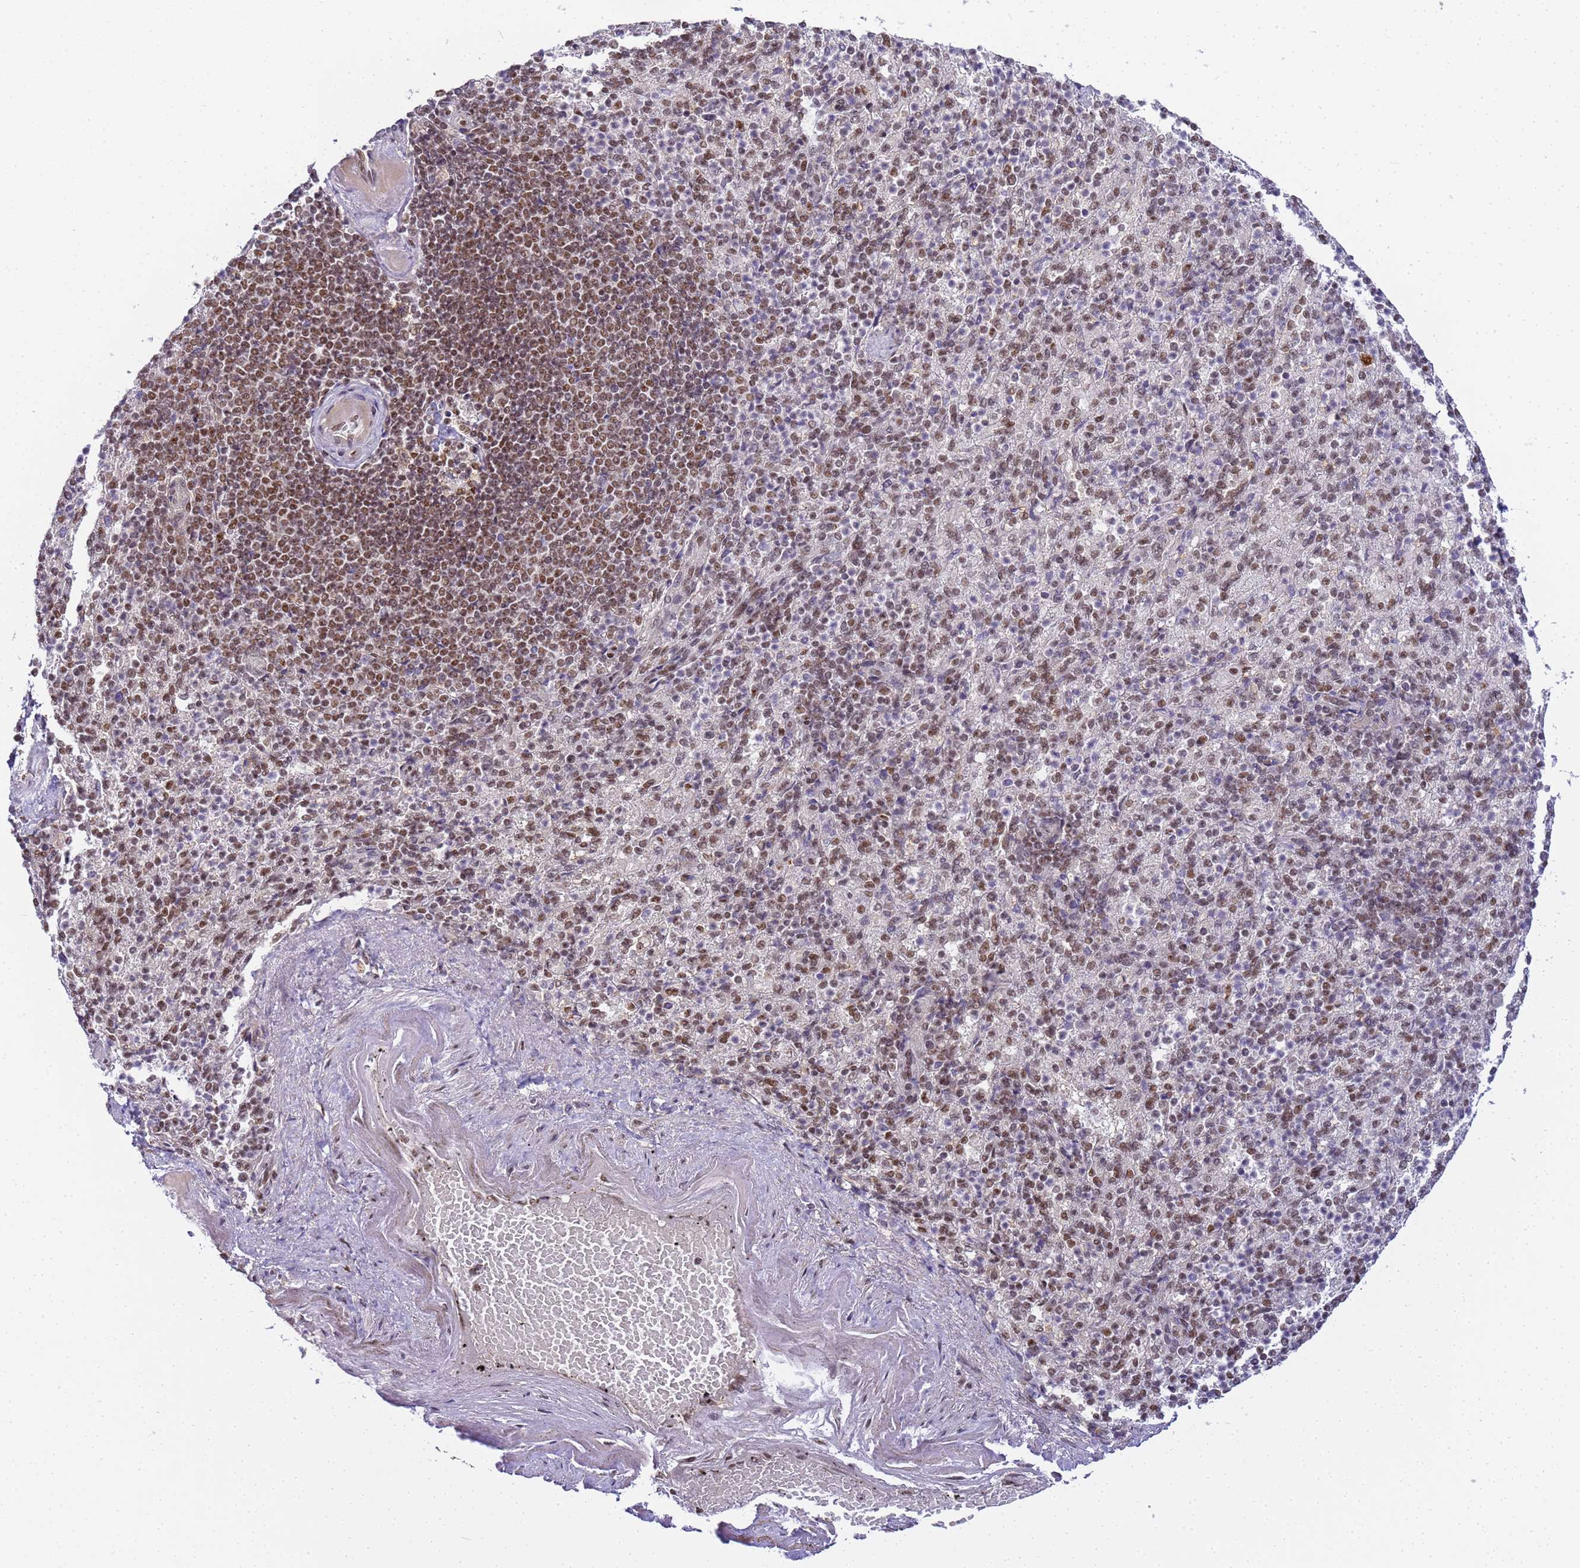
{"staining": {"intensity": "moderate", "quantity": "25%-75%", "location": "nuclear"}, "tissue": "spleen", "cell_type": "Cells in red pulp", "image_type": "normal", "snomed": [{"axis": "morphology", "description": "Normal tissue, NOS"}, {"axis": "topography", "description": "Spleen"}], "caption": "Spleen stained for a protein demonstrates moderate nuclear positivity in cells in red pulp. The protein of interest is shown in brown color, while the nuclei are stained blue.", "gene": "RBM12", "patient": {"sex": "female", "age": 74}}